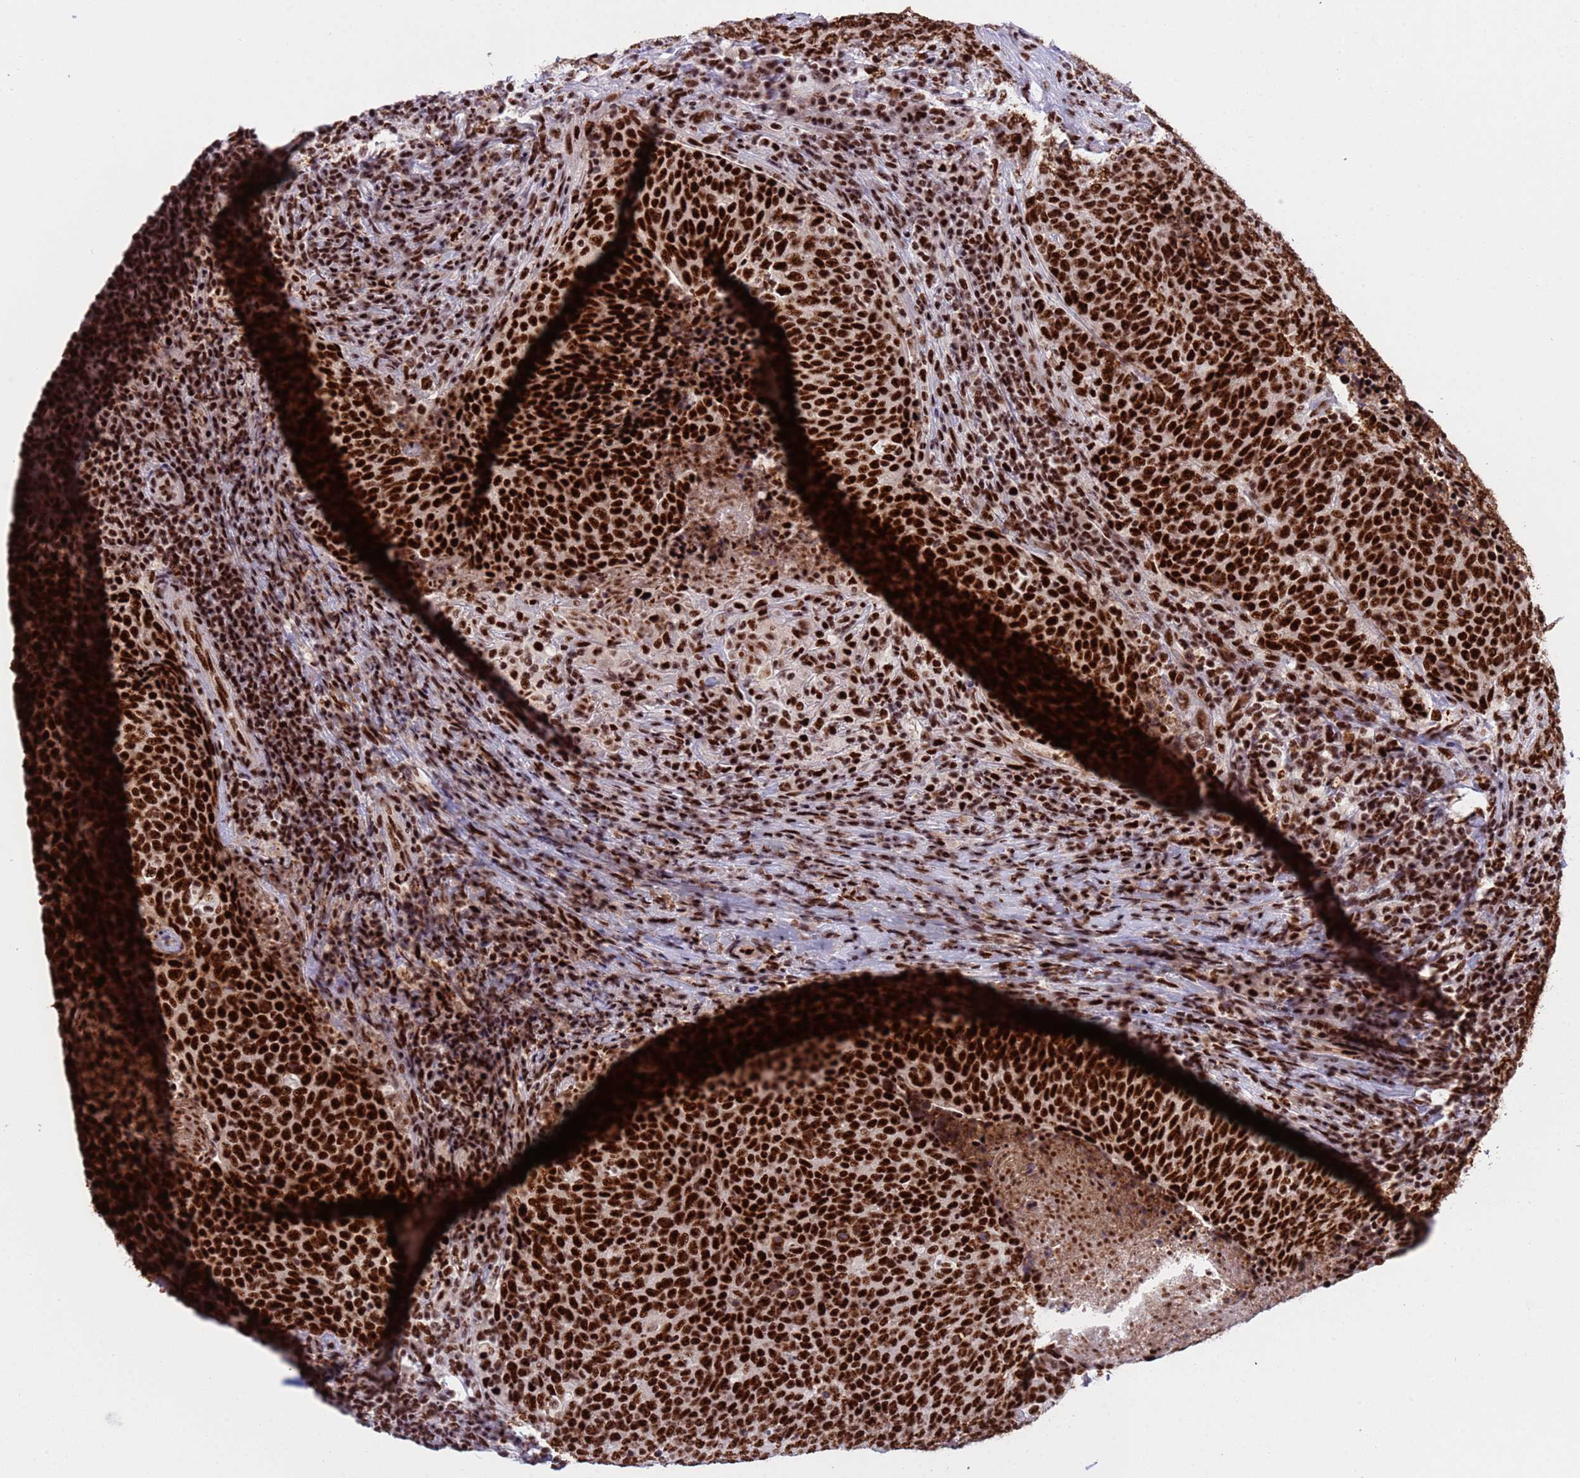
{"staining": {"intensity": "strong", "quantity": ">75%", "location": "nuclear"}, "tissue": "head and neck cancer", "cell_type": "Tumor cells", "image_type": "cancer", "snomed": [{"axis": "morphology", "description": "Squamous cell carcinoma, NOS"}, {"axis": "morphology", "description": "Squamous cell carcinoma, metastatic, NOS"}, {"axis": "topography", "description": "Lymph node"}, {"axis": "topography", "description": "Head-Neck"}], "caption": "This is a photomicrograph of IHC staining of head and neck squamous cell carcinoma, which shows strong positivity in the nuclear of tumor cells.", "gene": "THOC2", "patient": {"sex": "male", "age": 62}}